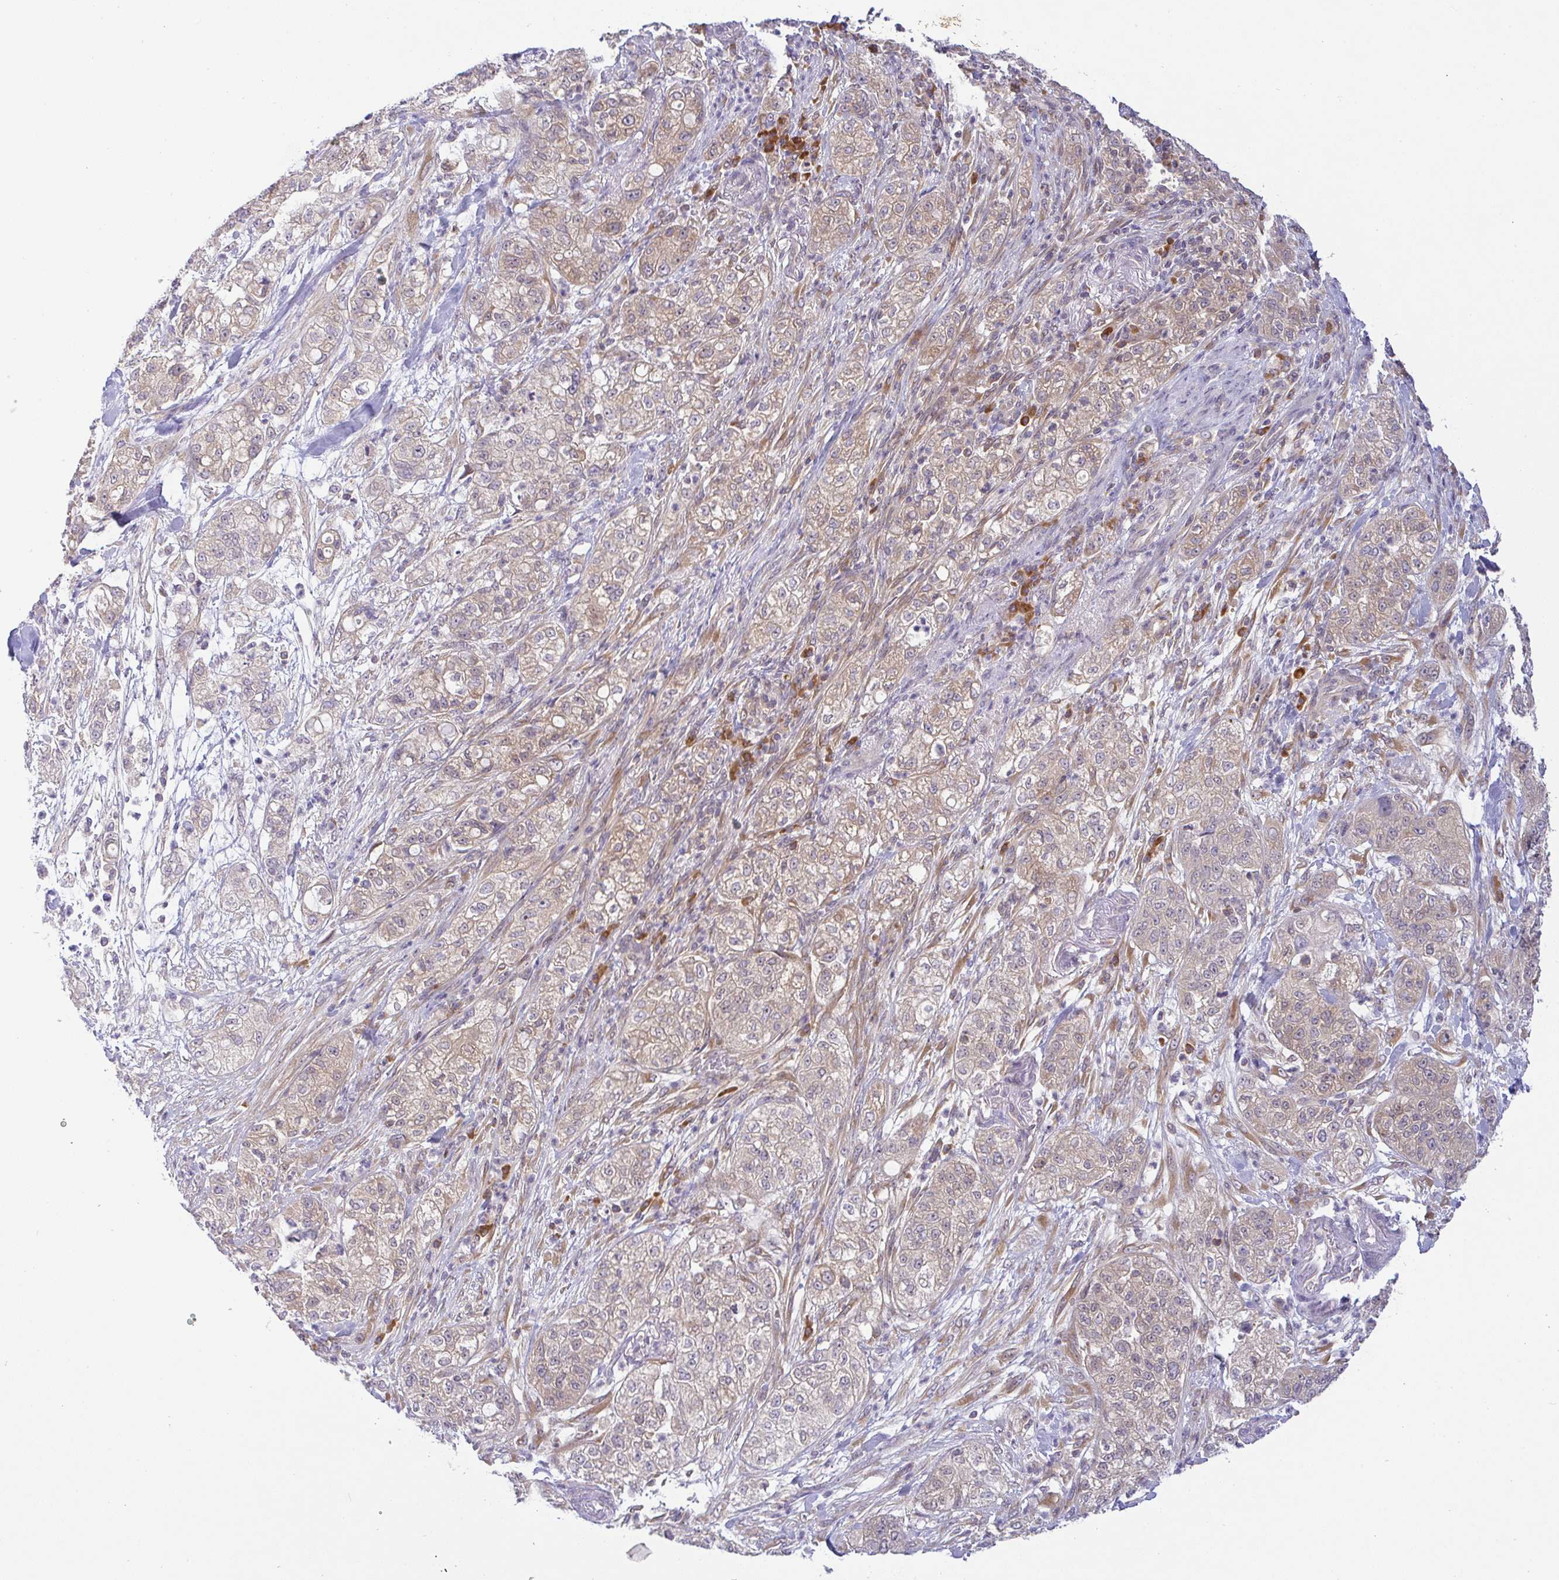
{"staining": {"intensity": "weak", "quantity": "25%-75%", "location": "cytoplasmic/membranous"}, "tissue": "pancreatic cancer", "cell_type": "Tumor cells", "image_type": "cancer", "snomed": [{"axis": "morphology", "description": "Adenocarcinoma, NOS"}, {"axis": "topography", "description": "Pancreas"}], "caption": "Pancreatic cancer (adenocarcinoma) stained with a protein marker shows weak staining in tumor cells.", "gene": "DERL2", "patient": {"sex": "female", "age": 78}}